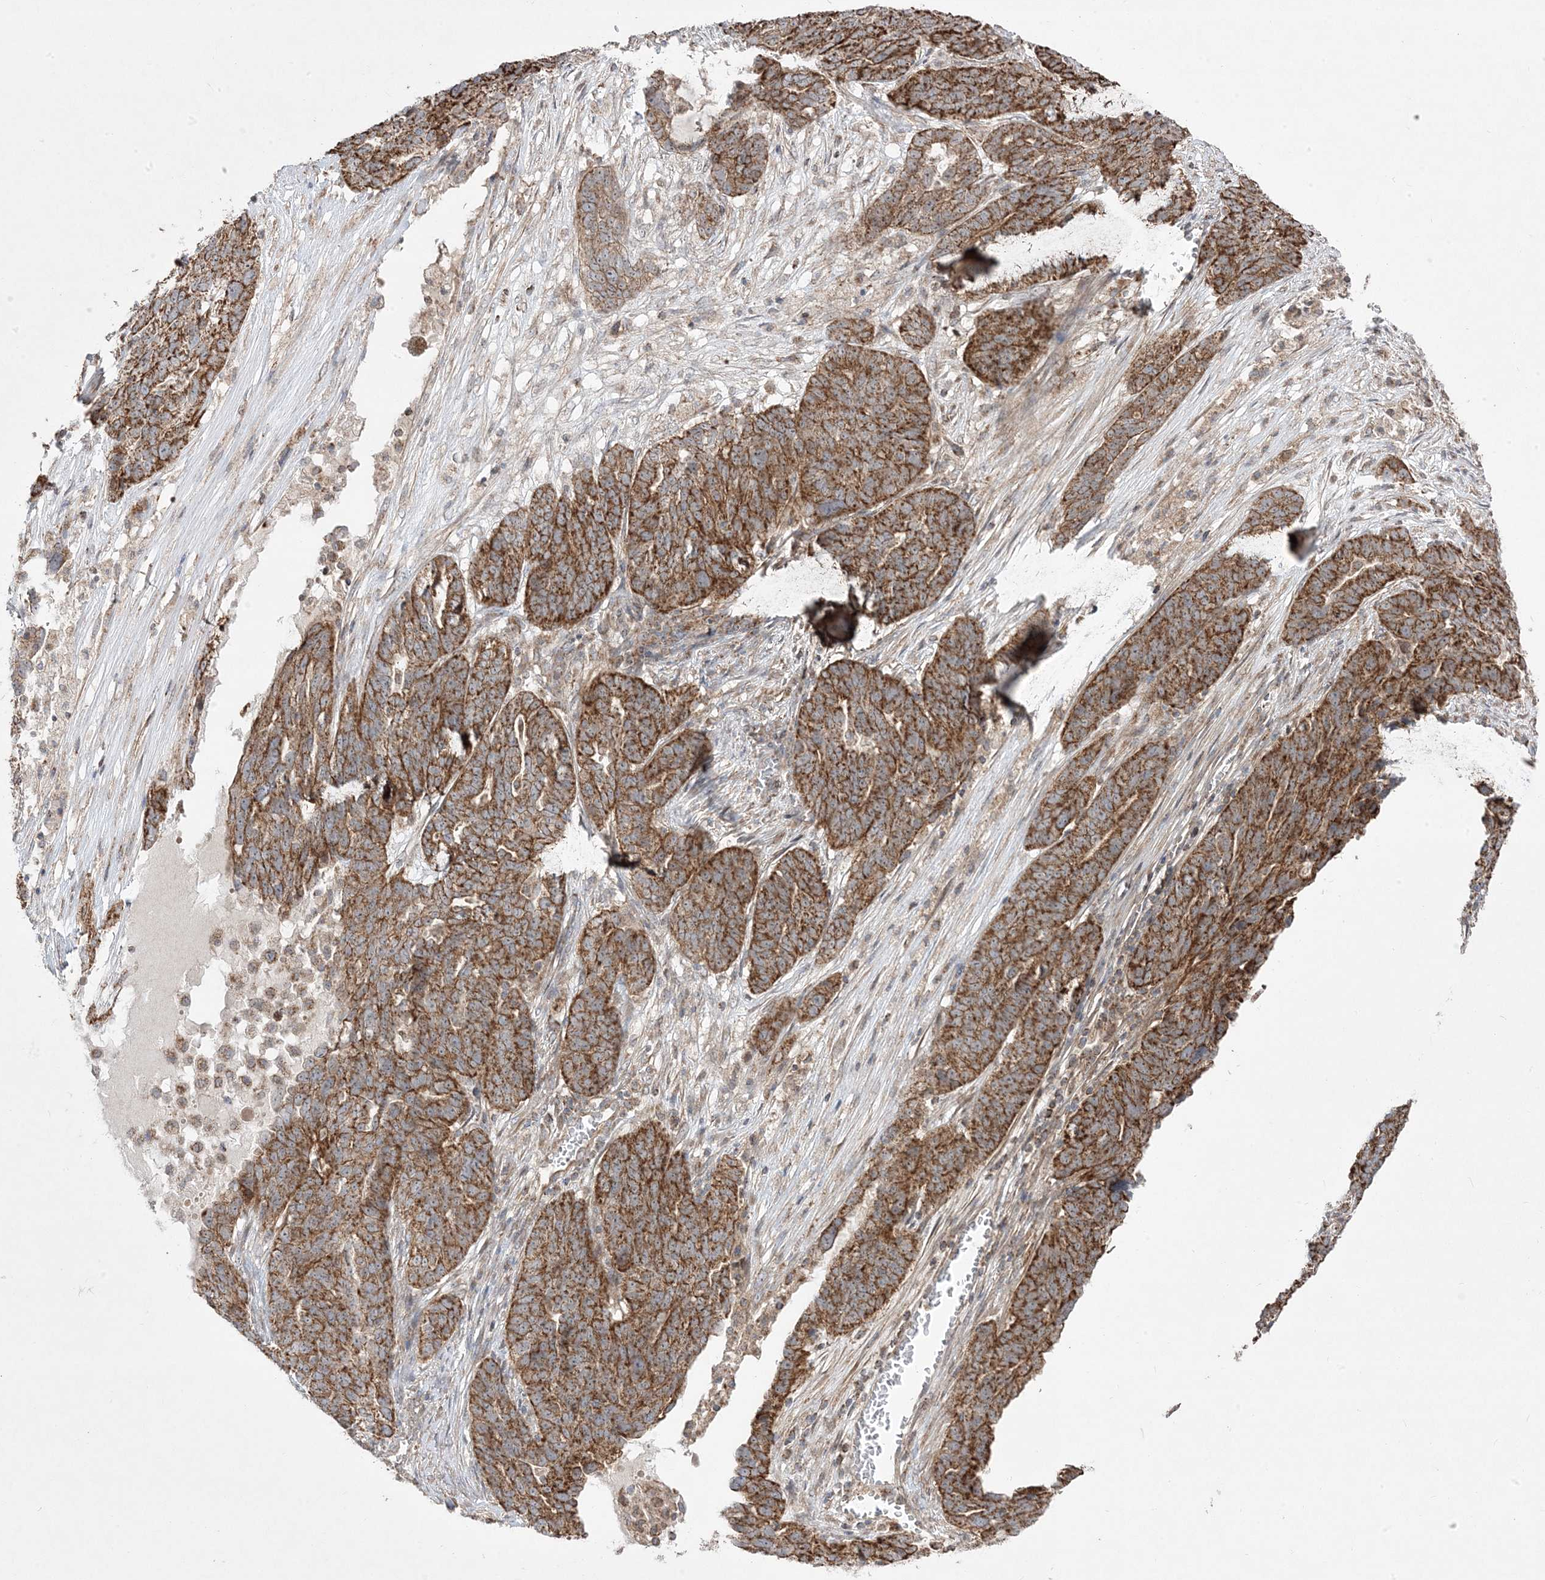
{"staining": {"intensity": "strong", "quantity": ">75%", "location": "cytoplasmic/membranous"}, "tissue": "ovarian cancer", "cell_type": "Tumor cells", "image_type": "cancer", "snomed": [{"axis": "morphology", "description": "Cystadenocarcinoma, serous, NOS"}, {"axis": "topography", "description": "Ovary"}], "caption": "Strong cytoplasmic/membranous staining for a protein is seen in about >75% of tumor cells of serous cystadenocarcinoma (ovarian) using immunohistochemistry.", "gene": "CLUAP1", "patient": {"sex": "female", "age": 59}}